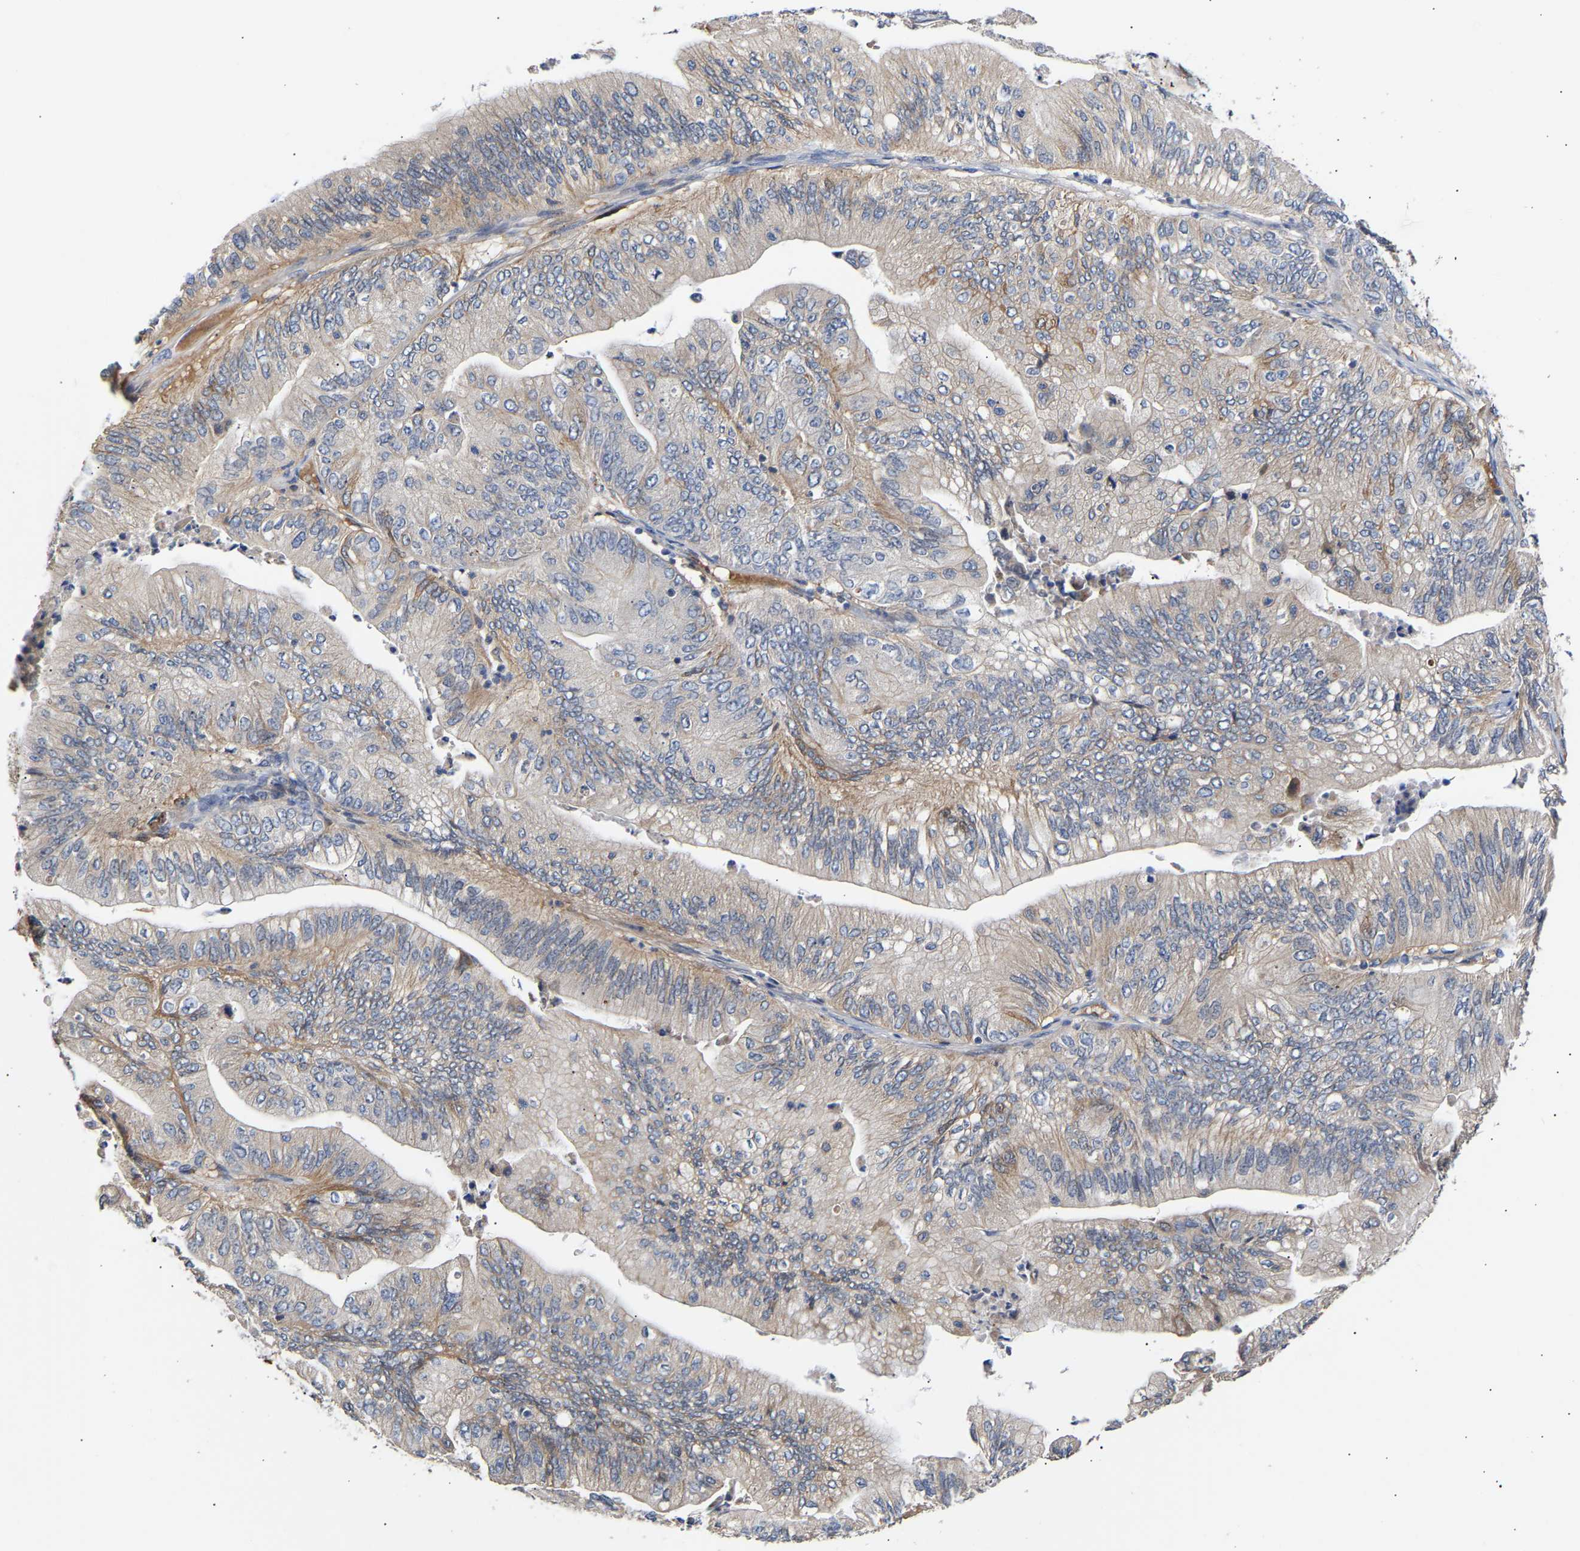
{"staining": {"intensity": "weak", "quantity": "<25%", "location": "cytoplasmic/membranous"}, "tissue": "ovarian cancer", "cell_type": "Tumor cells", "image_type": "cancer", "snomed": [{"axis": "morphology", "description": "Cystadenocarcinoma, mucinous, NOS"}, {"axis": "topography", "description": "Ovary"}], "caption": "IHC micrograph of neoplastic tissue: human ovarian cancer stained with DAB (3,3'-diaminobenzidine) demonstrates no significant protein expression in tumor cells. Brightfield microscopy of immunohistochemistry (IHC) stained with DAB (brown) and hematoxylin (blue), captured at high magnification.", "gene": "KASH5", "patient": {"sex": "female", "age": 61}}